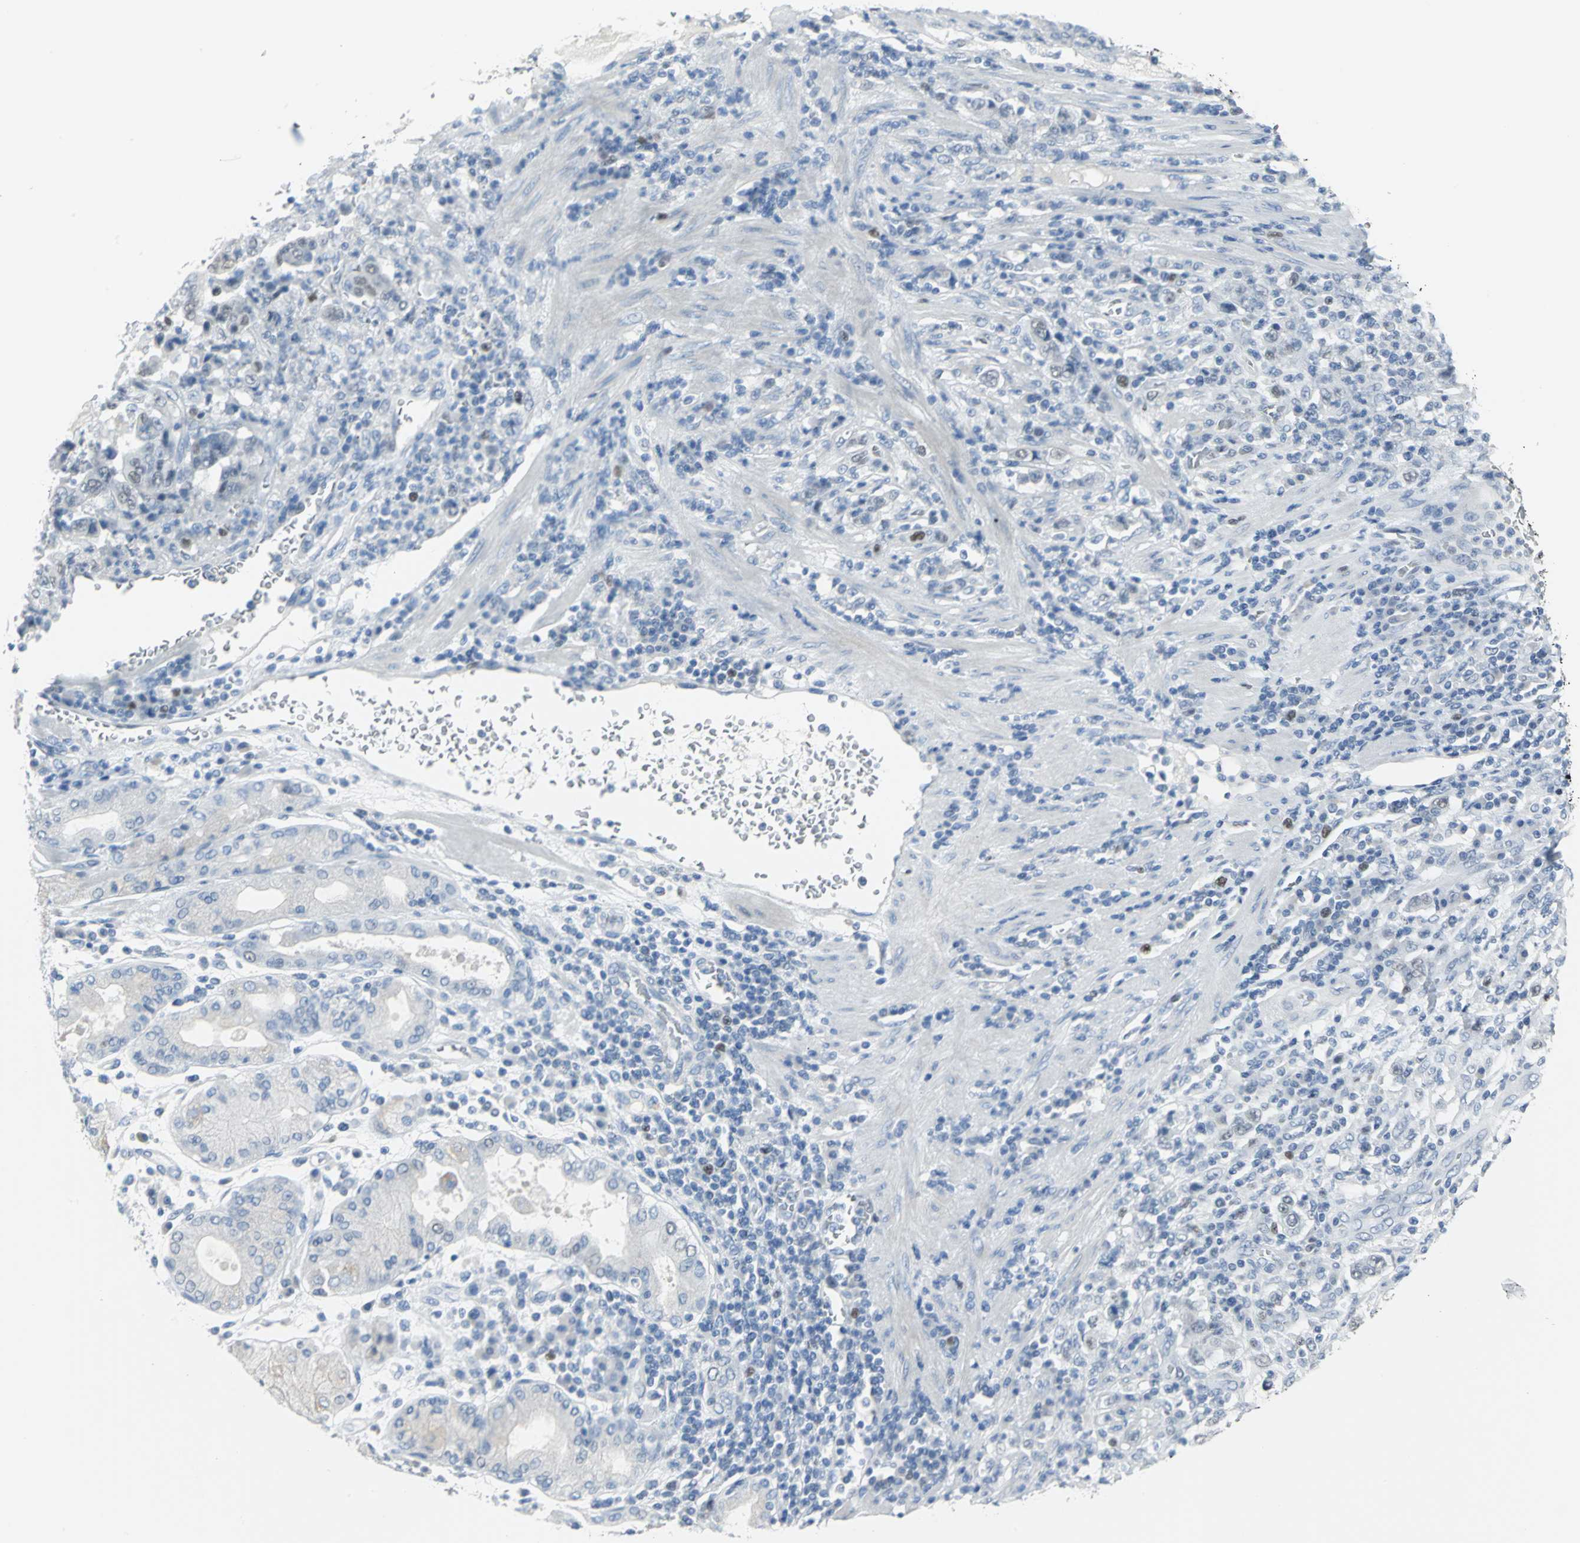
{"staining": {"intensity": "negative", "quantity": "none", "location": "none"}, "tissue": "stomach cancer", "cell_type": "Tumor cells", "image_type": "cancer", "snomed": [{"axis": "morphology", "description": "Normal tissue, NOS"}, {"axis": "morphology", "description": "Adenocarcinoma, NOS"}, {"axis": "topography", "description": "Stomach, upper"}, {"axis": "topography", "description": "Stomach"}], "caption": "Immunohistochemistry (IHC) histopathology image of human stomach cancer stained for a protein (brown), which reveals no positivity in tumor cells.", "gene": "MCM3", "patient": {"sex": "male", "age": 59}}